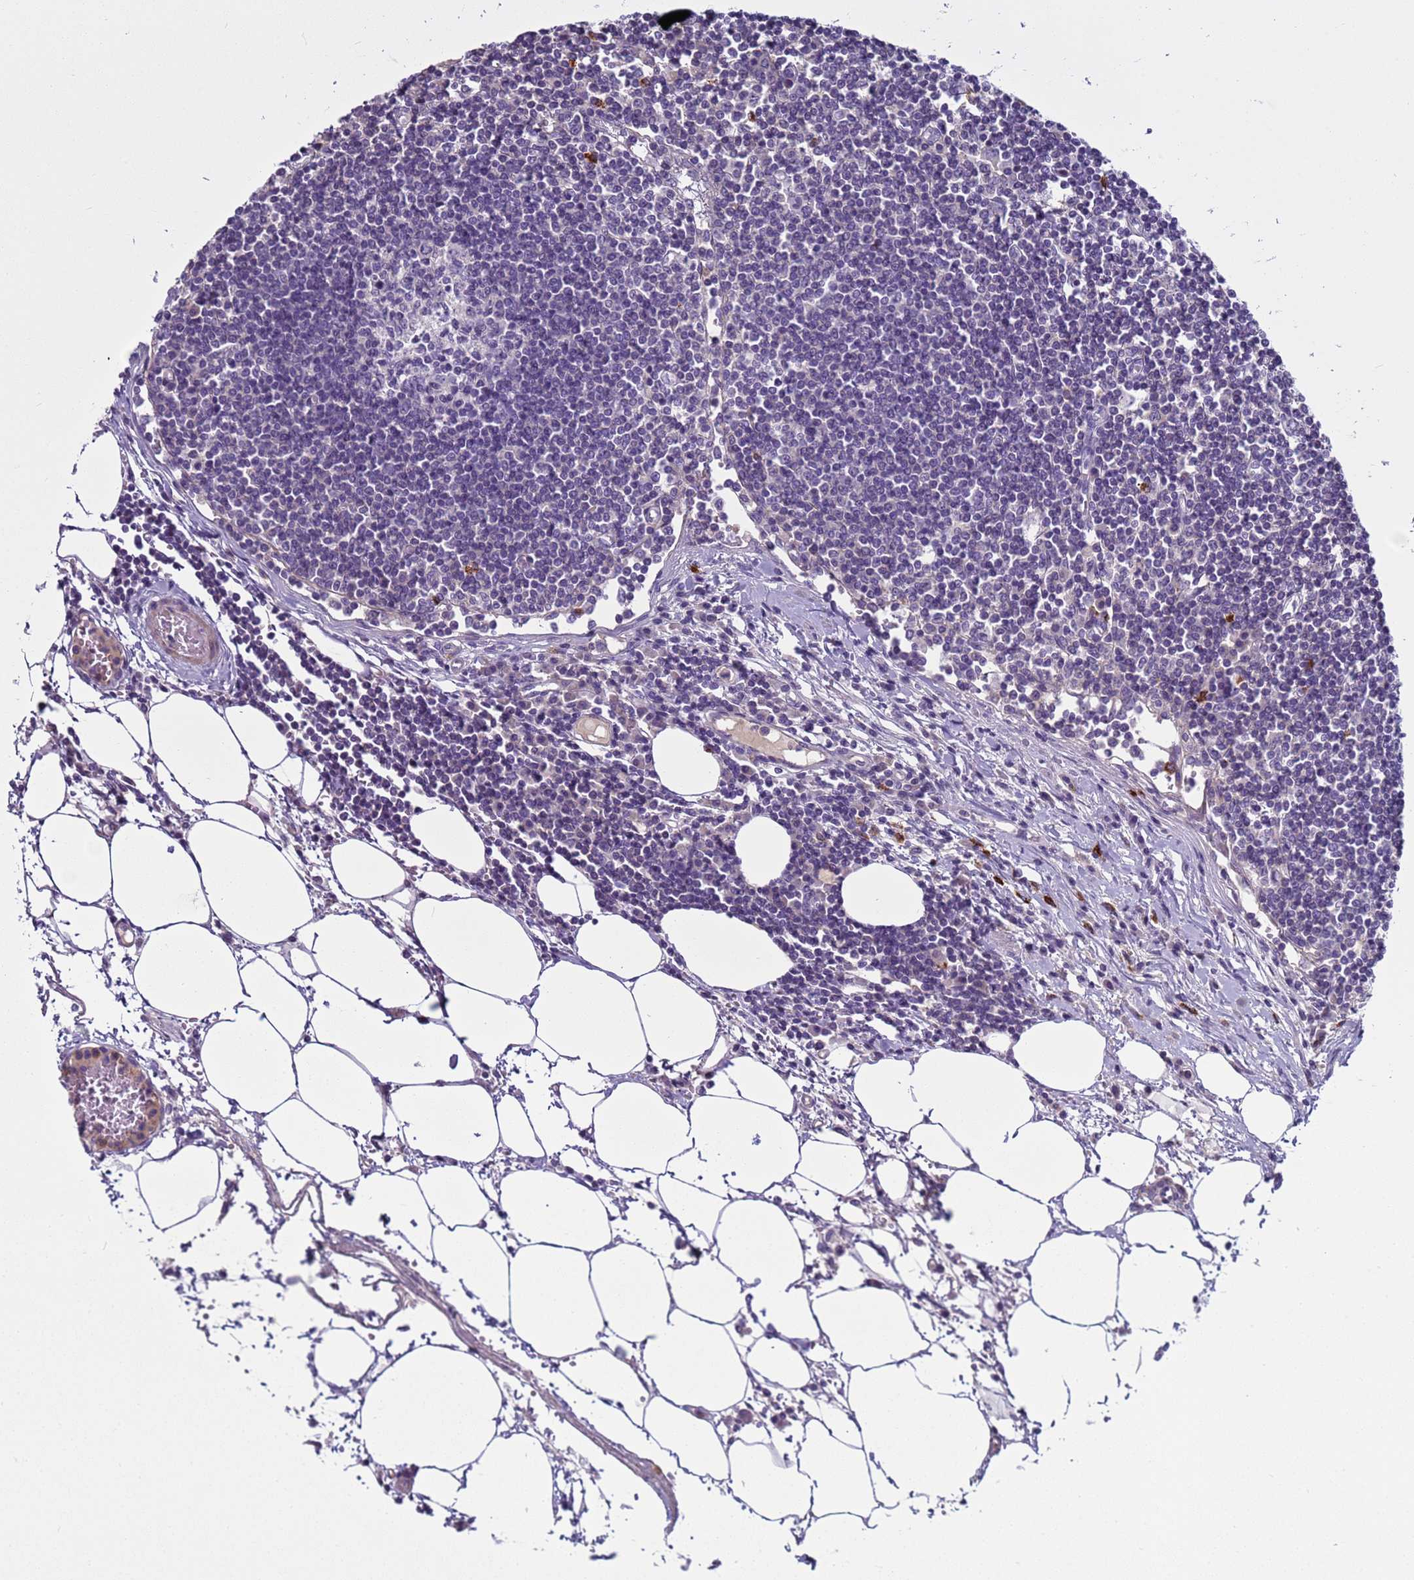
{"staining": {"intensity": "negative", "quantity": "none", "location": "none"}, "tissue": "lymph node", "cell_type": "Germinal center cells", "image_type": "normal", "snomed": [{"axis": "morphology", "description": "Adenocarcinoma, NOS"}, {"axis": "topography", "description": "Lymph node"}], "caption": "Image shows no significant protein staining in germinal center cells of unremarkable lymph node. Brightfield microscopy of immunohistochemistry (IHC) stained with DAB (3,3'-diaminobenzidine) (brown) and hematoxylin (blue), captured at high magnification.", "gene": "TRIM51G", "patient": {"sex": "female", "age": 62}}